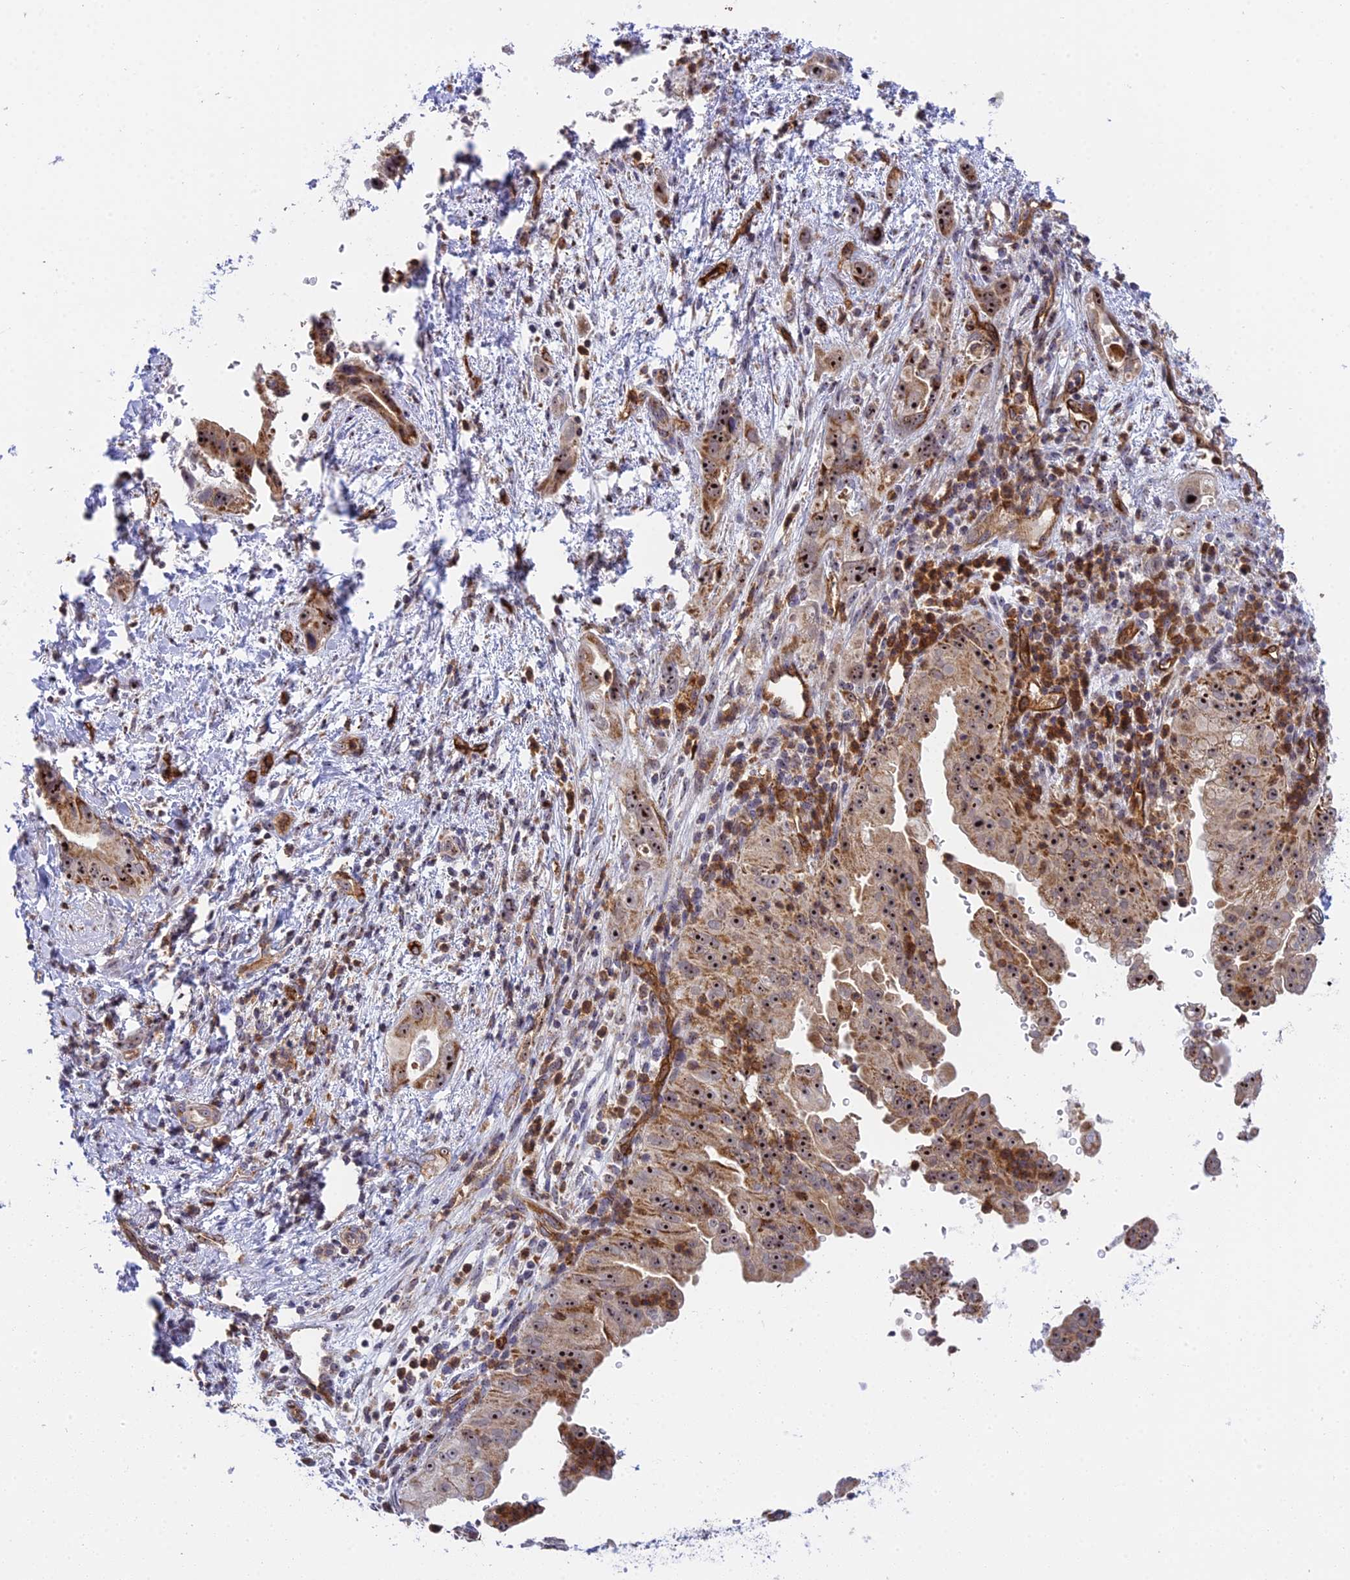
{"staining": {"intensity": "moderate", "quantity": ">75%", "location": "cytoplasmic/membranous,nuclear"}, "tissue": "pancreatic cancer", "cell_type": "Tumor cells", "image_type": "cancer", "snomed": [{"axis": "morphology", "description": "Adenocarcinoma, NOS"}, {"axis": "topography", "description": "Pancreas"}], "caption": "Immunohistochemical staining of pancreatic cancer (adenocarcinoma) demonstrates medium levels of moderate cytoplasmic/membranous and nuclear protein staining in about >75% of tumor cells.", "gene": "MPND", "patient": {"sex": "female", "age": 78}}